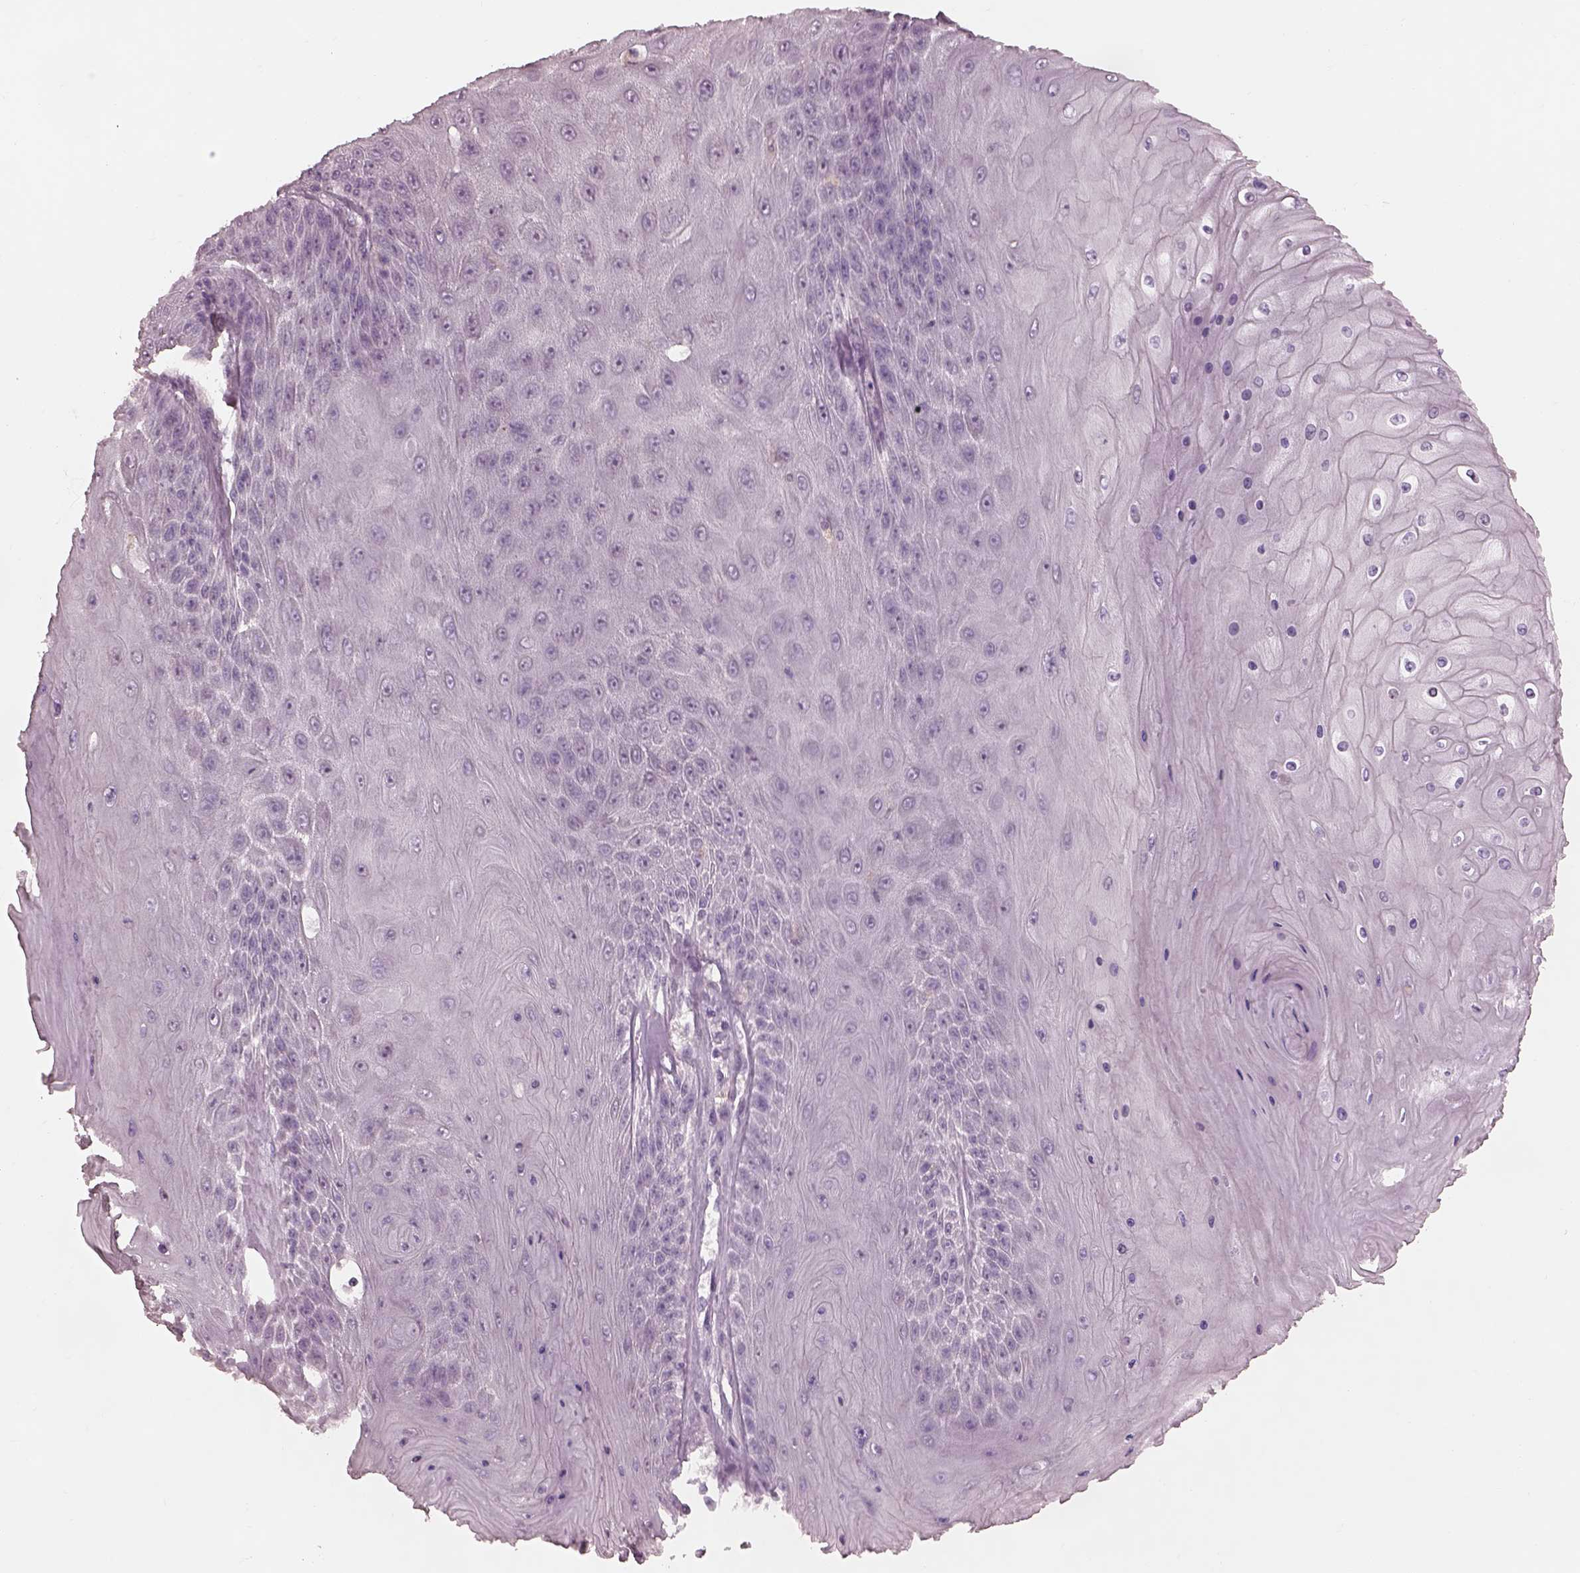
{"staining": {"intensity": "negative", "quantity": "none", "location": "none"}, "tissue": "skin cancer", "cell_type": "Tumor cells", "image_type": "cancer", "snomed": [{"axis": "morphology", "description": "Squamous cell carcinoma, NOS"}, {"axis": "topography", "description": "Skin"}], "caption": "Tumor cells show no significant staining in skin cancer.", "gene": "PRKACG", "patient": {"sex": "male", "age": 62}}